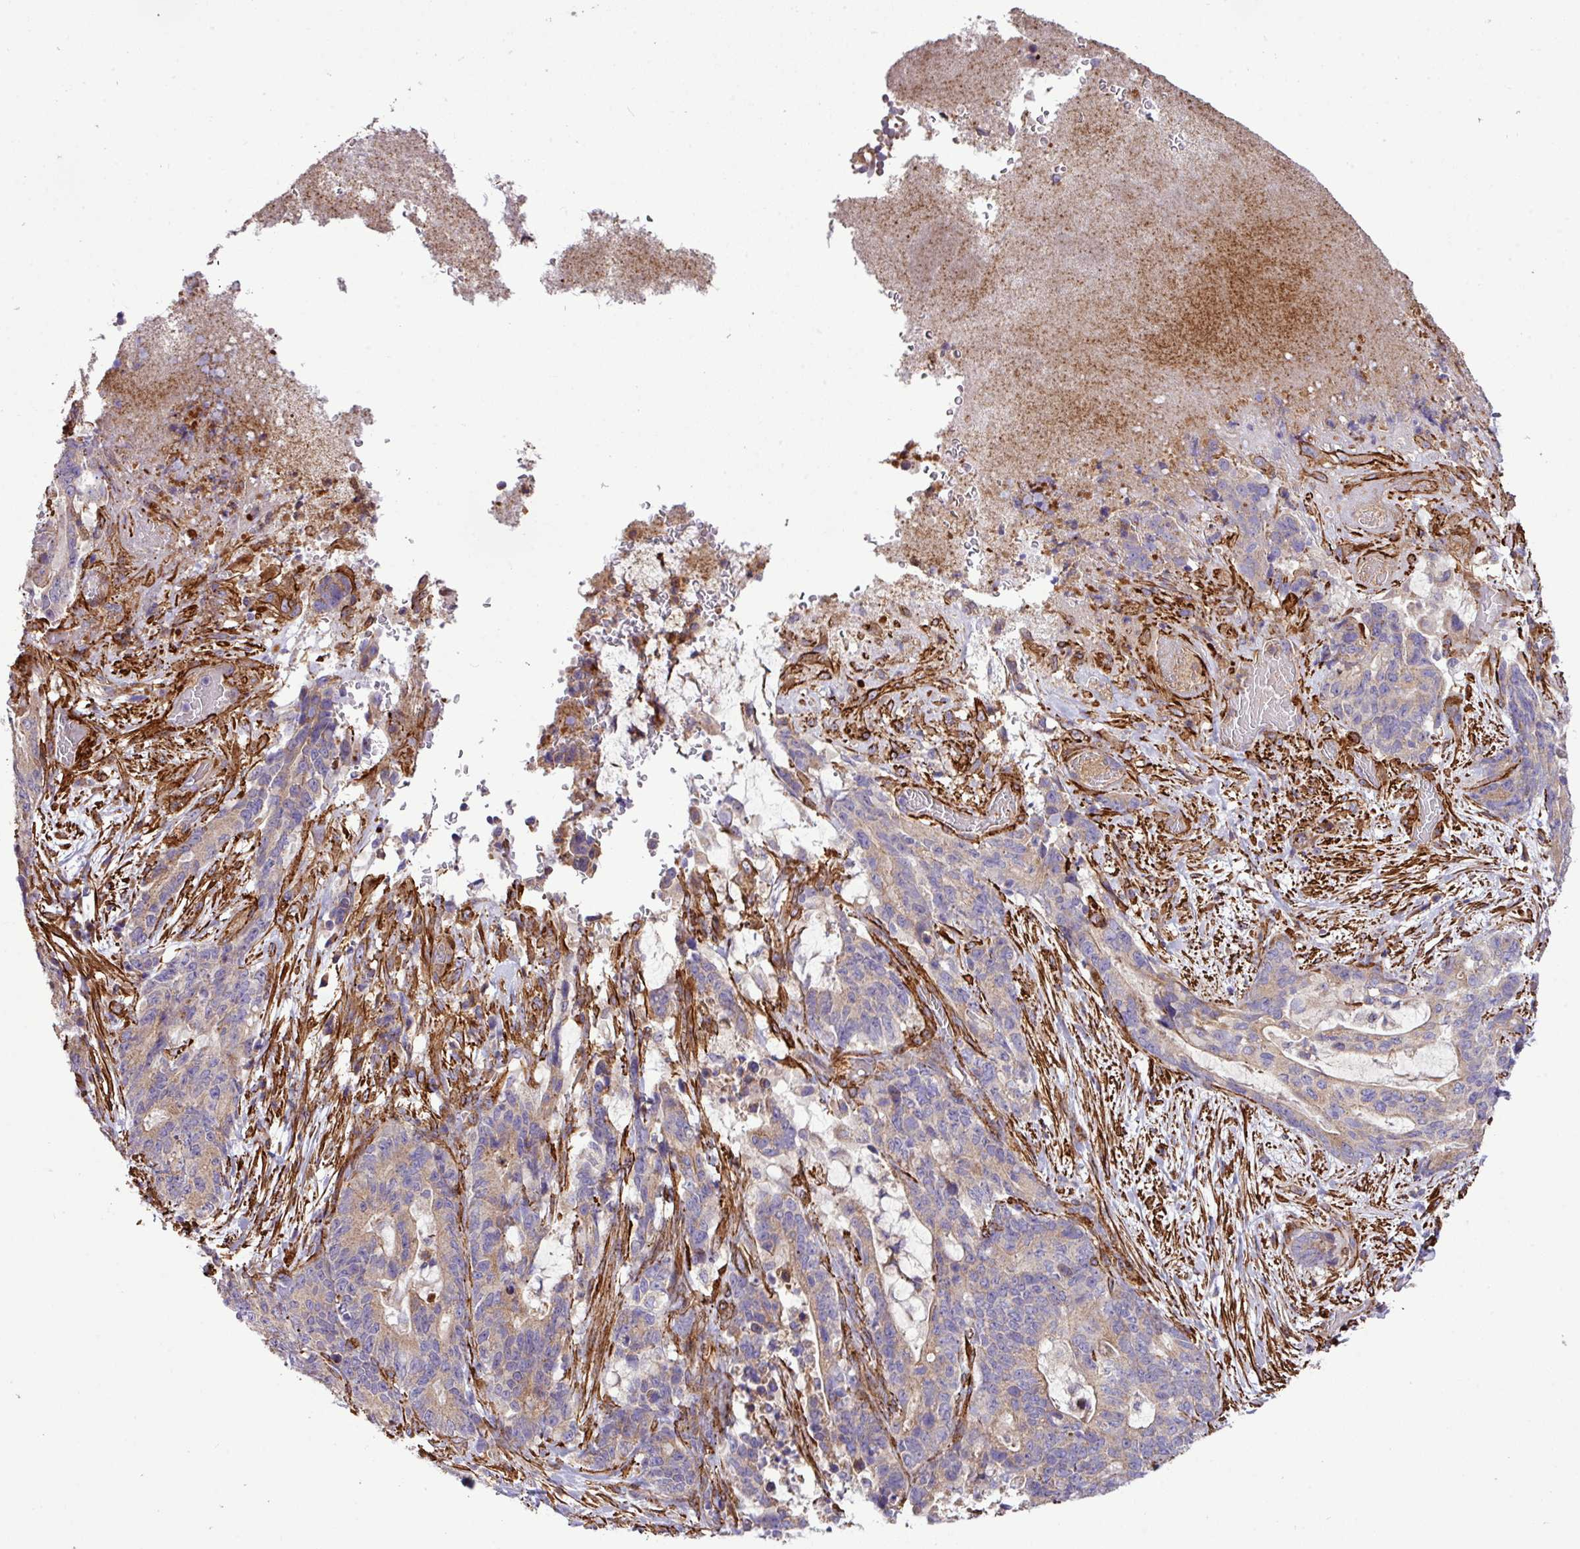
{"staining": {"intensity": "weak", "quantity": "25%-75%", "location": "cytoplasmic/membranous"}, "tissue": "stomach cancer", "cell_type": "Tumor cells", "image_type": "cancer", "snomed": [{"axis": "morphology", "description": "Normal tissue, NOS"}, {"axis": "morphology", "description": "Adenocarcinoma, NOS"}, {"axis": "topography", "description": "Stomach"}], "caption": "IHC image of neoplastic tissue: human adenocarcinoma (stomach) stained using immunohistochemistry displays low levels of weak protein expression localized specifically in the cytoplasmic/membranous of tumor cells, appearing as a cytoplasmic/membranous brown color.", "gene": "FAM47E", "patient": {"sex": "female", "age": 64}}